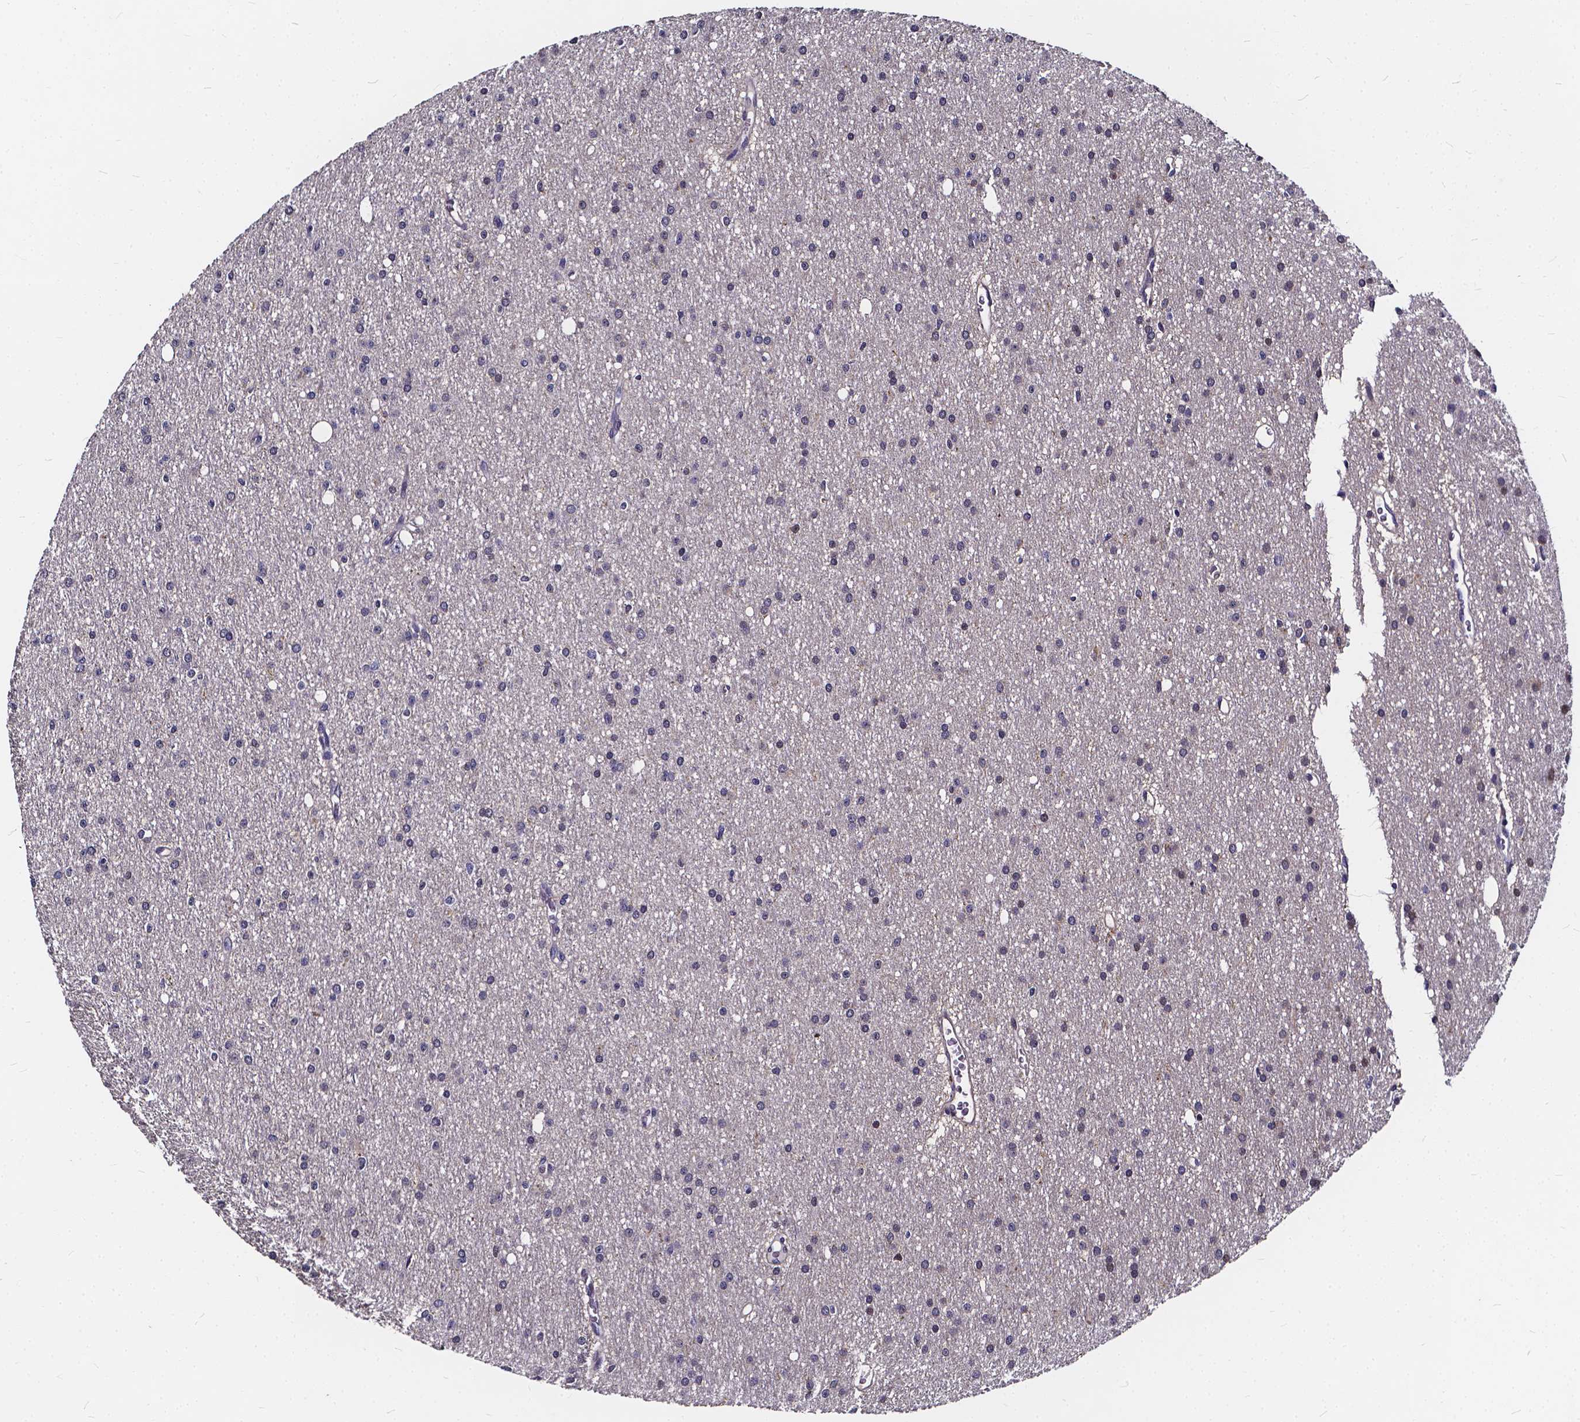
{"staining": {"intensity": "negative", "quantity": "none", "location": "none"}, "tissue": "glioma", "cell_type": "Tumor cells", "image_type": "cancer", "snomed": [{"axis": "morphology", "description": "Glioma, malignant, Low grade"}, {"axis": "topography", "description": "Brain"}], "caption": "DAB immunohistochemical staining of malignant glioma (low-grade) exhibits no significant staining in tumor cells.", "gene": "SOWAHA", "patient": {"sex": "male", "age": 27}}